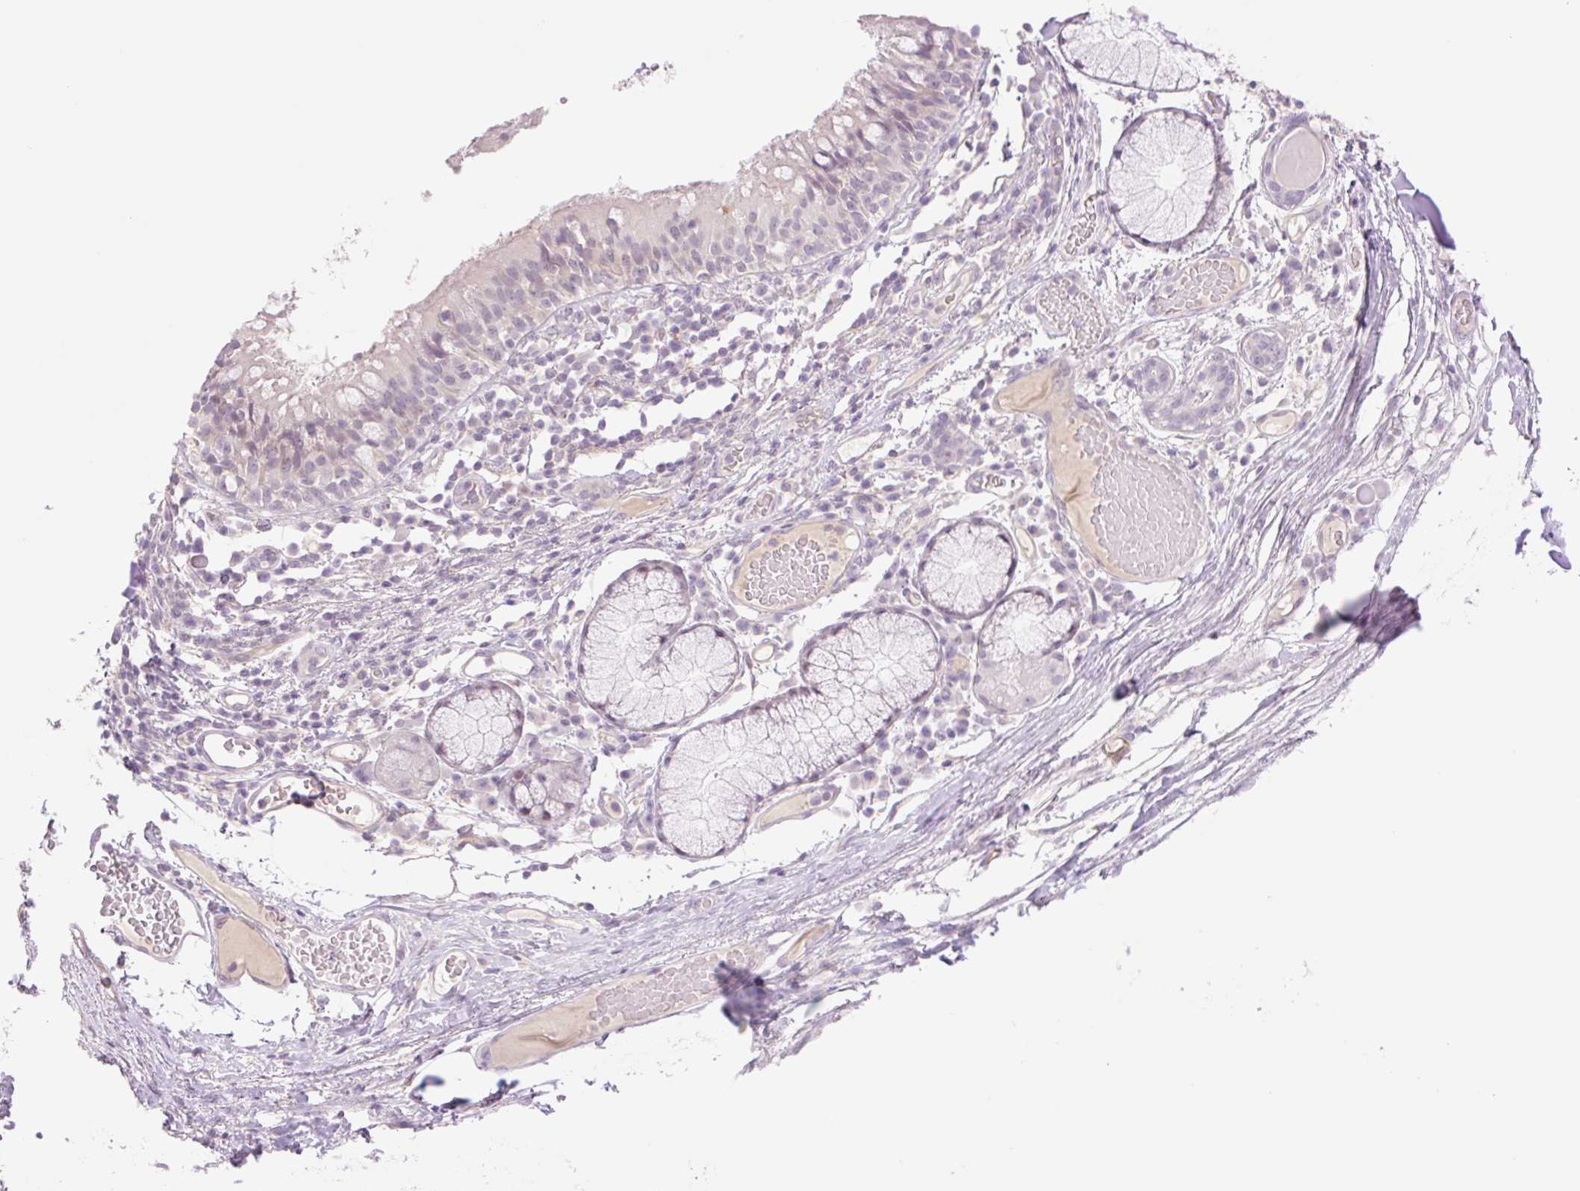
{"staining": {"intensity": "negative", "quantity": "none", "location": "none"}, "tissue": "soft tissue", "cell_type": "Chondrocytes", "image_type": "normal", "snomed": [{"axis": "morphology", "description": "Normal tissue, NOS"}, {"axis": "topography", "description": "Cartilage tissue"}, {"axis": "topography", "description": "Bronchus"}], "caption": "Immunohistochemical staining of unremarkable human soft tissue shows no significant staining in chondrocytes.", "gene": "ZFYVE21", "patient": {"sex": "male", "age": 56}}